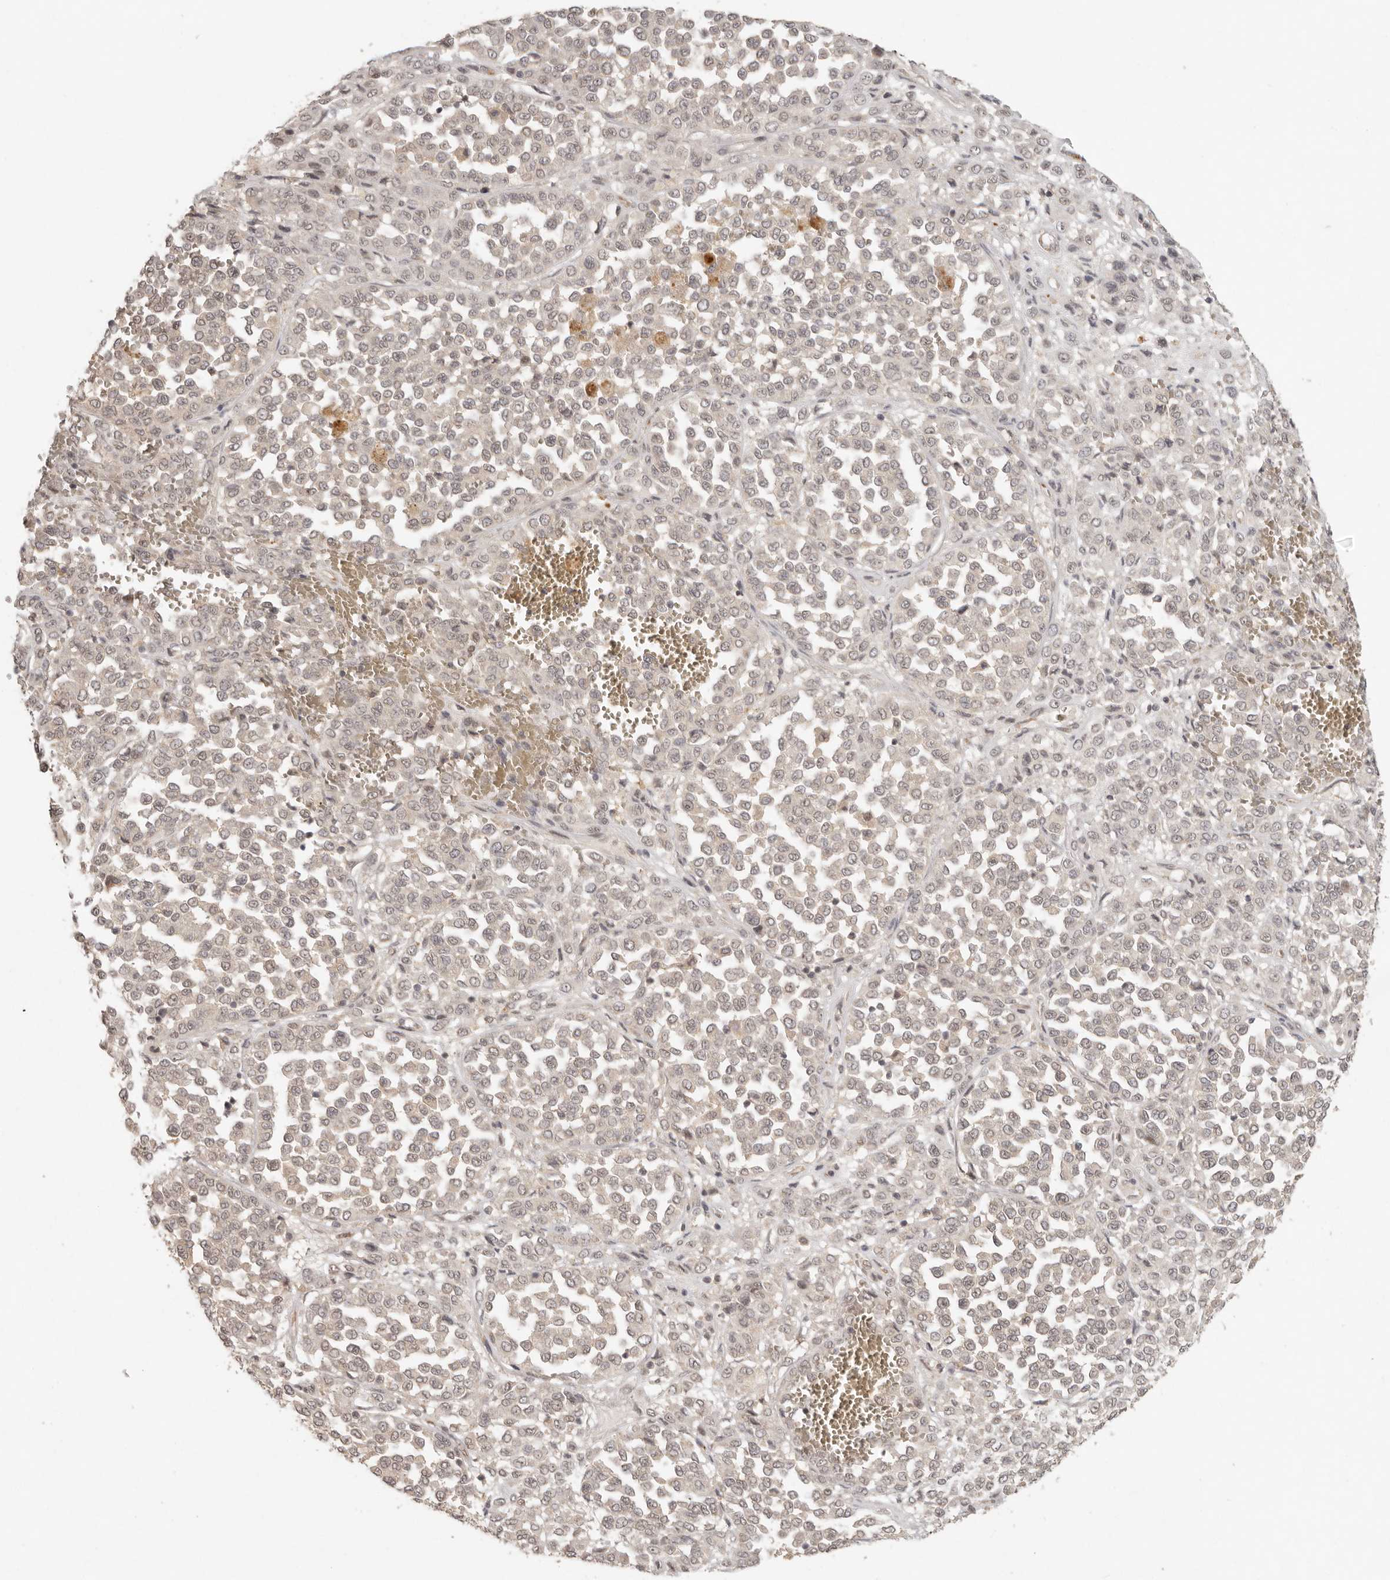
{"staining": {"intensity": "negative", "quantity": "none", "location": "none"}, "tissue": "melanoma", "cell_type": "Tumor cells", "image_type": "cancer", "snomed": [{"axis": "morphology", "description": "Malignant melanoma, Metastatic site"}, {"axis": "topography", "description": "Pancreas"}], "caption": "Melanoma was stained to show a protein in brown. There is no significant staining in tumor cells.", "gene": "LRRC75A", "patient": {"sex": "female", "age": 30}}